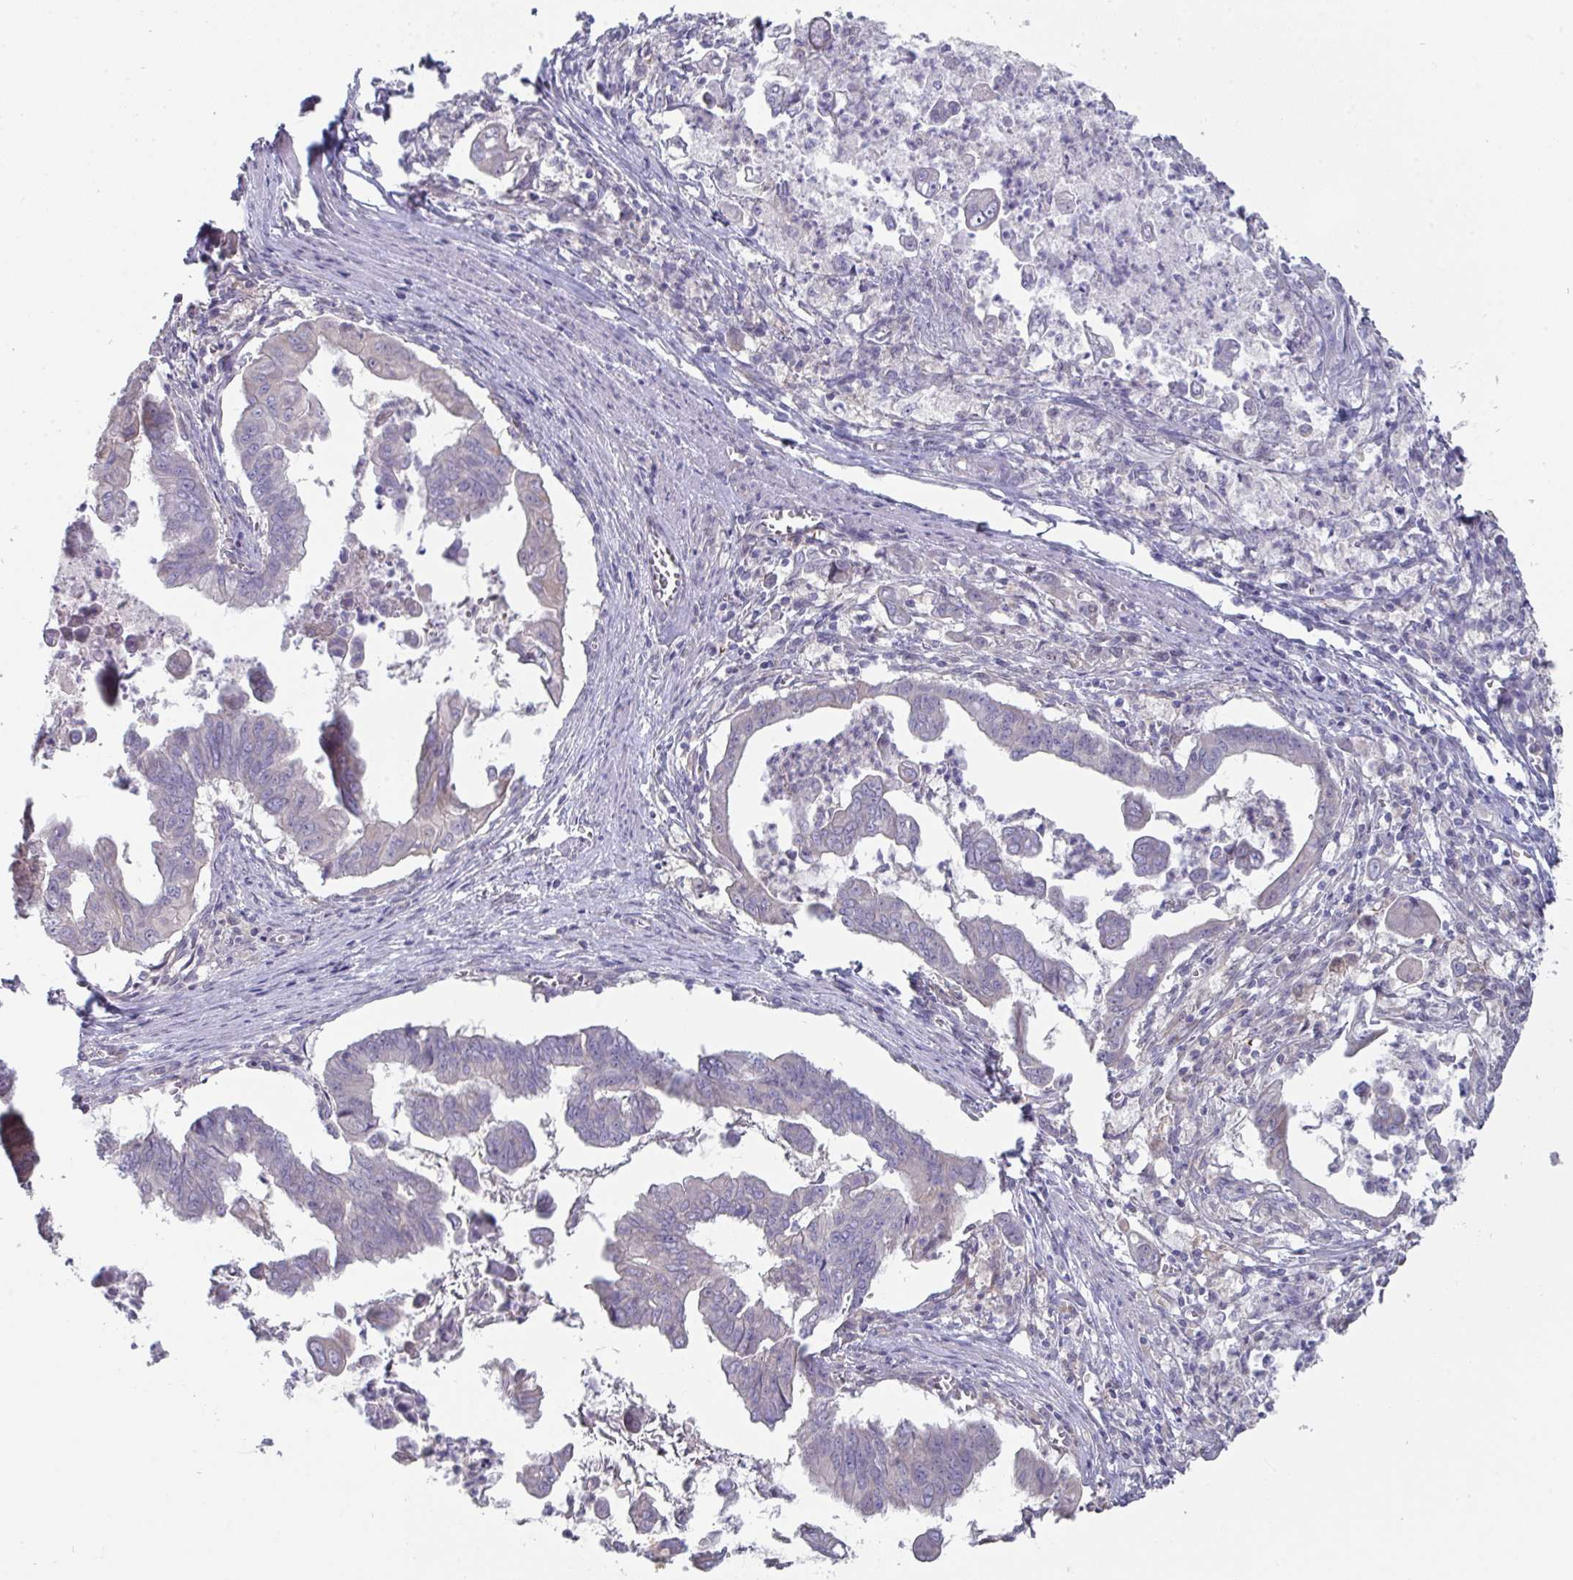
{"staining": {"intensity": "negative", "quantity": "none", "location": "none"}, "tissue": "stomach cancer", "cell_type": "Tumor cells", "image_type": "cancer", "snomed": [{"axis": "morphology", "description": "Adenocarcinoma, NOS"}, {"axis": "topography", "description": "Stomach, upper"}], "caption": "IHC histopathology image of neoplastic tissue: stomach adenocarcinoma stained with DAB demonstrates no significant protein positivity in tumor cells.", "gene": "PTPRD", "patient": {"sex": "male", "age": 80}}